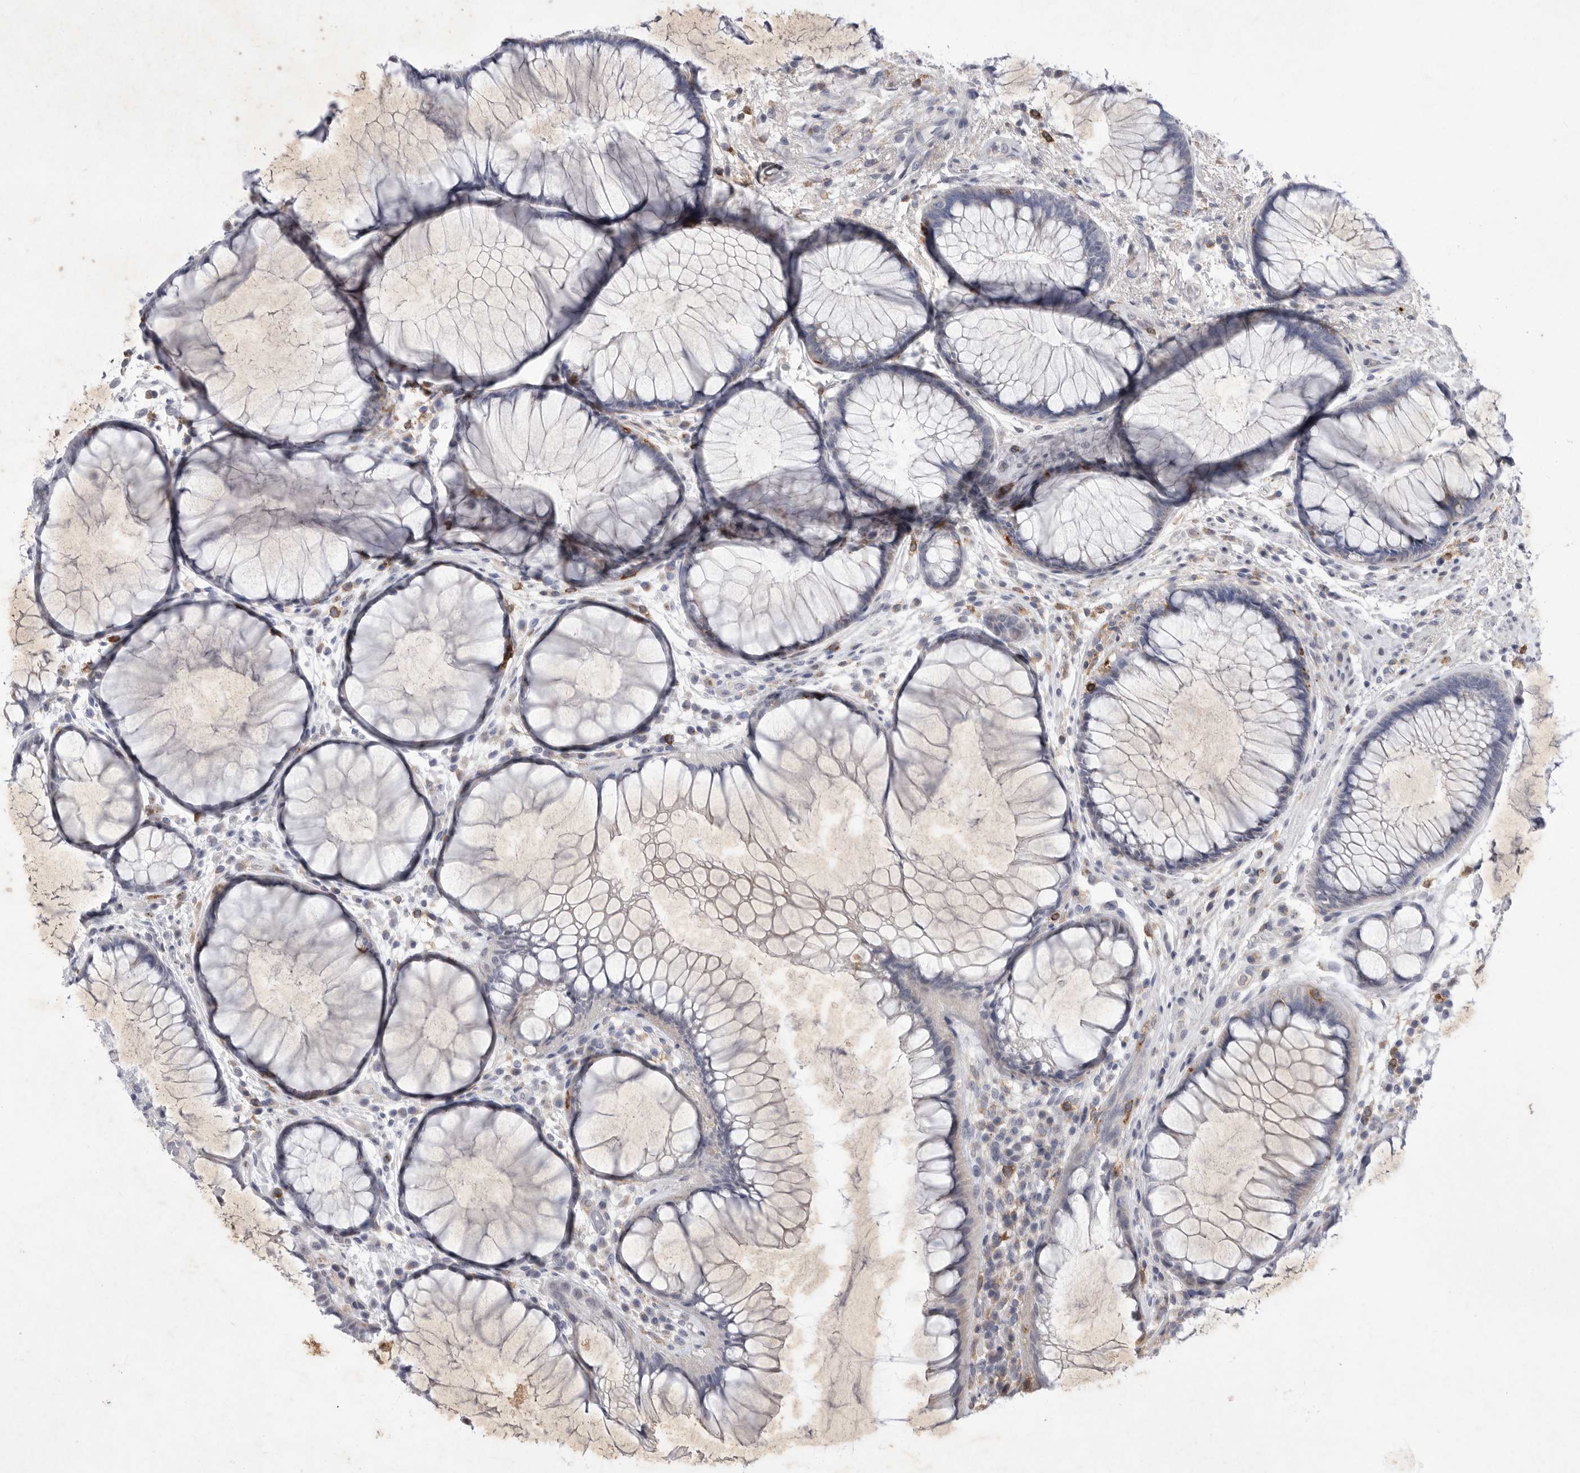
{"staining": {"intensity": "negative", "quantity": "none", "location": "none"}, "tissue": "rectum", "cell_type": "Glandular cells", "image_type": "normal", "snomed": [{"axis": "morphology", "description": "Normal tissue, NOS"}, {"axis": "topography", "description": "Rectum"}], "caption": "A high-resolution micrograph shows immunohistochemistry staining of normal rectum, which reveals no significant positivity in glandular cells.", "gene": "SIGLEC10", "patient": {"sex": "male", "age": 51}}